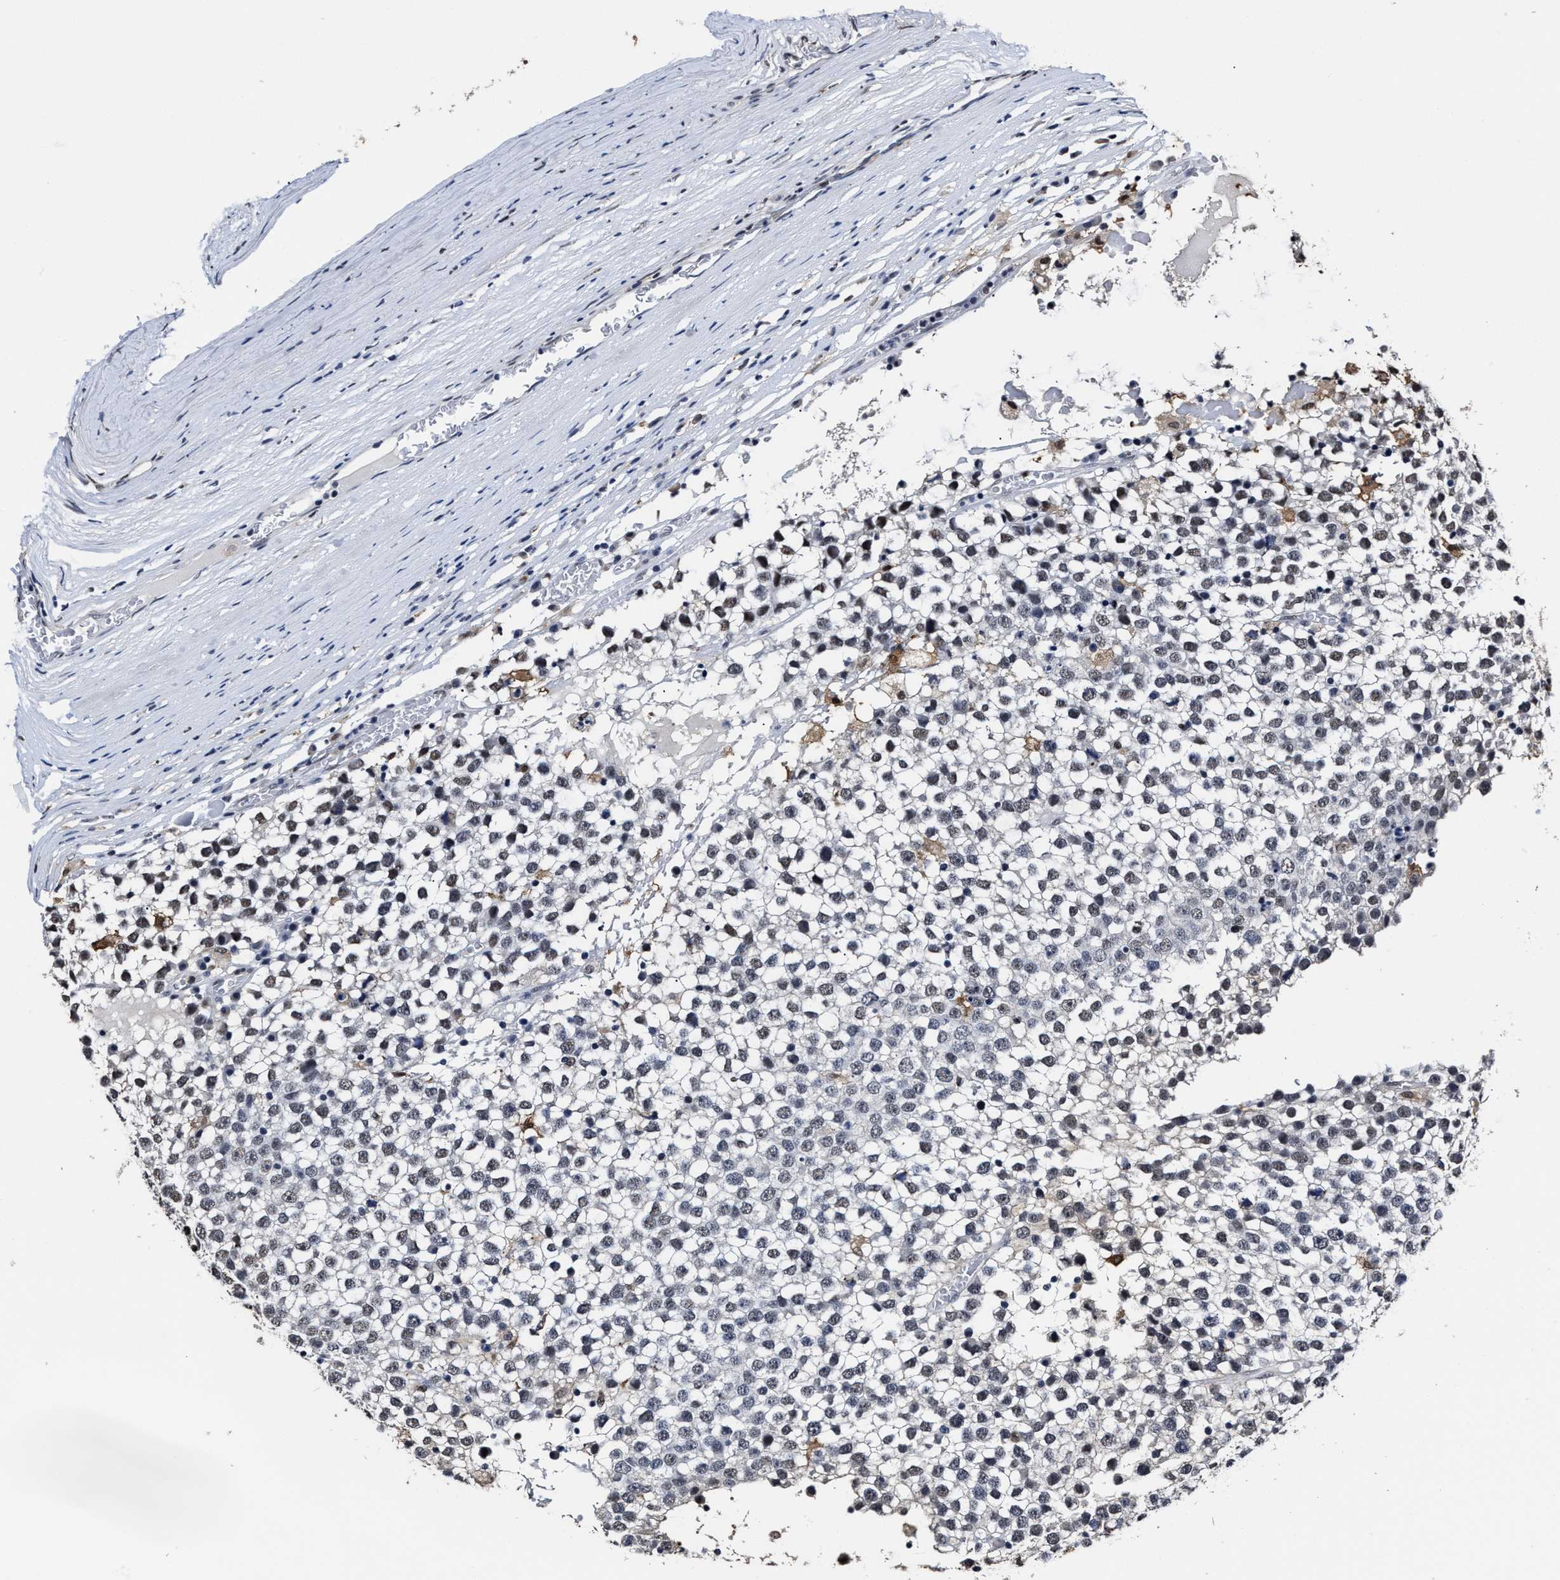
{"staining": {"intensity": "negative", "quantity": "none", "location": "none"}, "tissue": "testis cancer", "cell_type": "Tumor cells", "image_type": "cancer", "snomed": [{"axis": "morphology", "description": "Seminoma, NOS"}, {"axis": "topography", "description": "Testis"}], "caption": "A micrograph of human testis cancer (seminoma) is negative for staining in tumor cells.", "gene": "PRPF4B", "patient": {"sex": "male", "age": 65}}